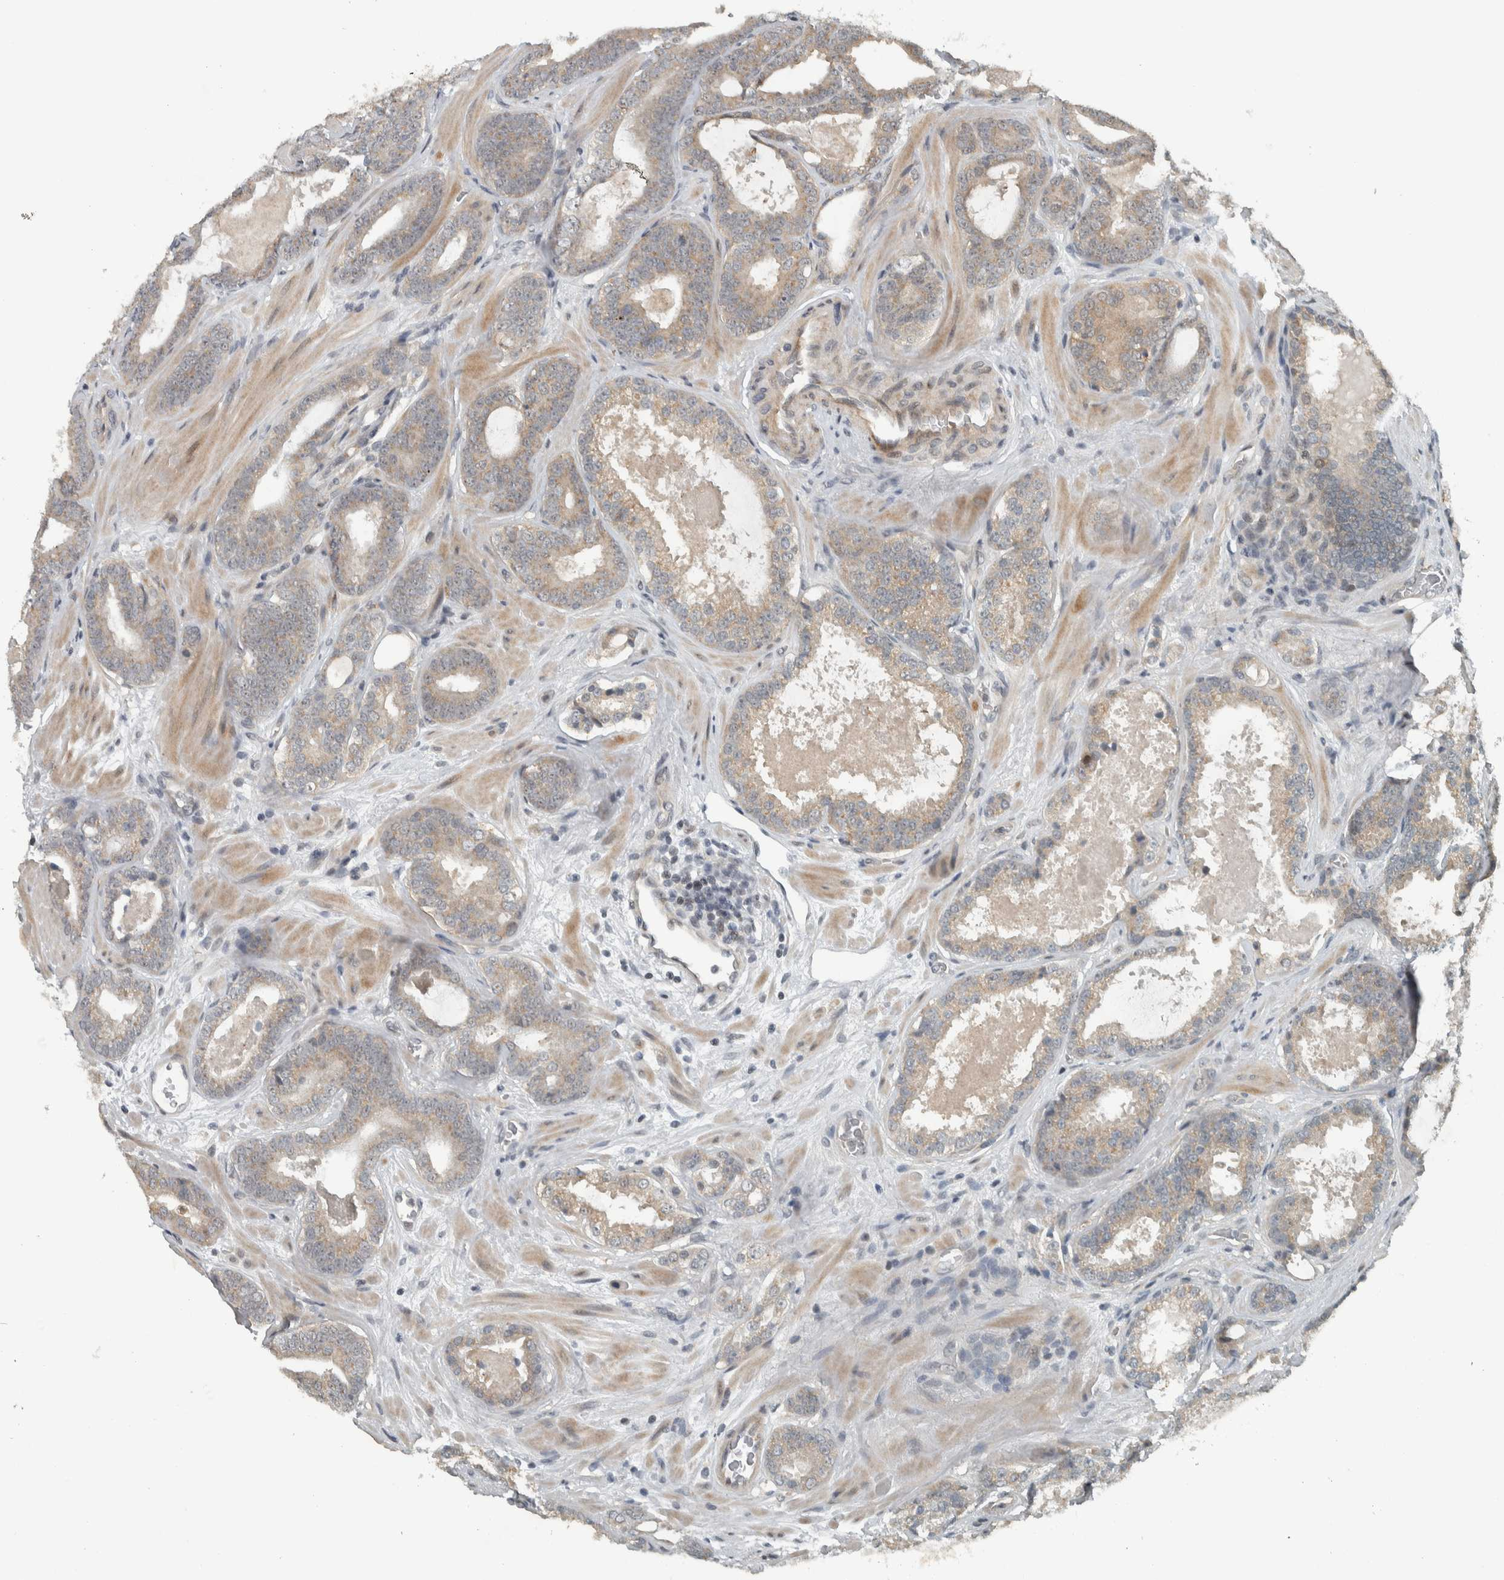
{"staining": {"intensity": "weak", "quantity": "25%-75%", "location": "cytoplasmic/membranous"}, "tissue": "prostate cancer", "cell_type": "Tumor cells", "image_type": "cancer", "snomed": [{"axis": "morphology", "description": "Adenocarcinoma, High grade"}, {"axis": "topography", "description": "Prostate"}], "caption": "IHC (DAB (3,3'-diaminobenzidine)) staining of human high-grade adenocarcinoma (prostate) exhibits weak cytoplasmic/membranous protein positivity in about 25%-75% of tumor cells.", "gene": "NAPG", "patient": {"sex": "male", "age": 60}}